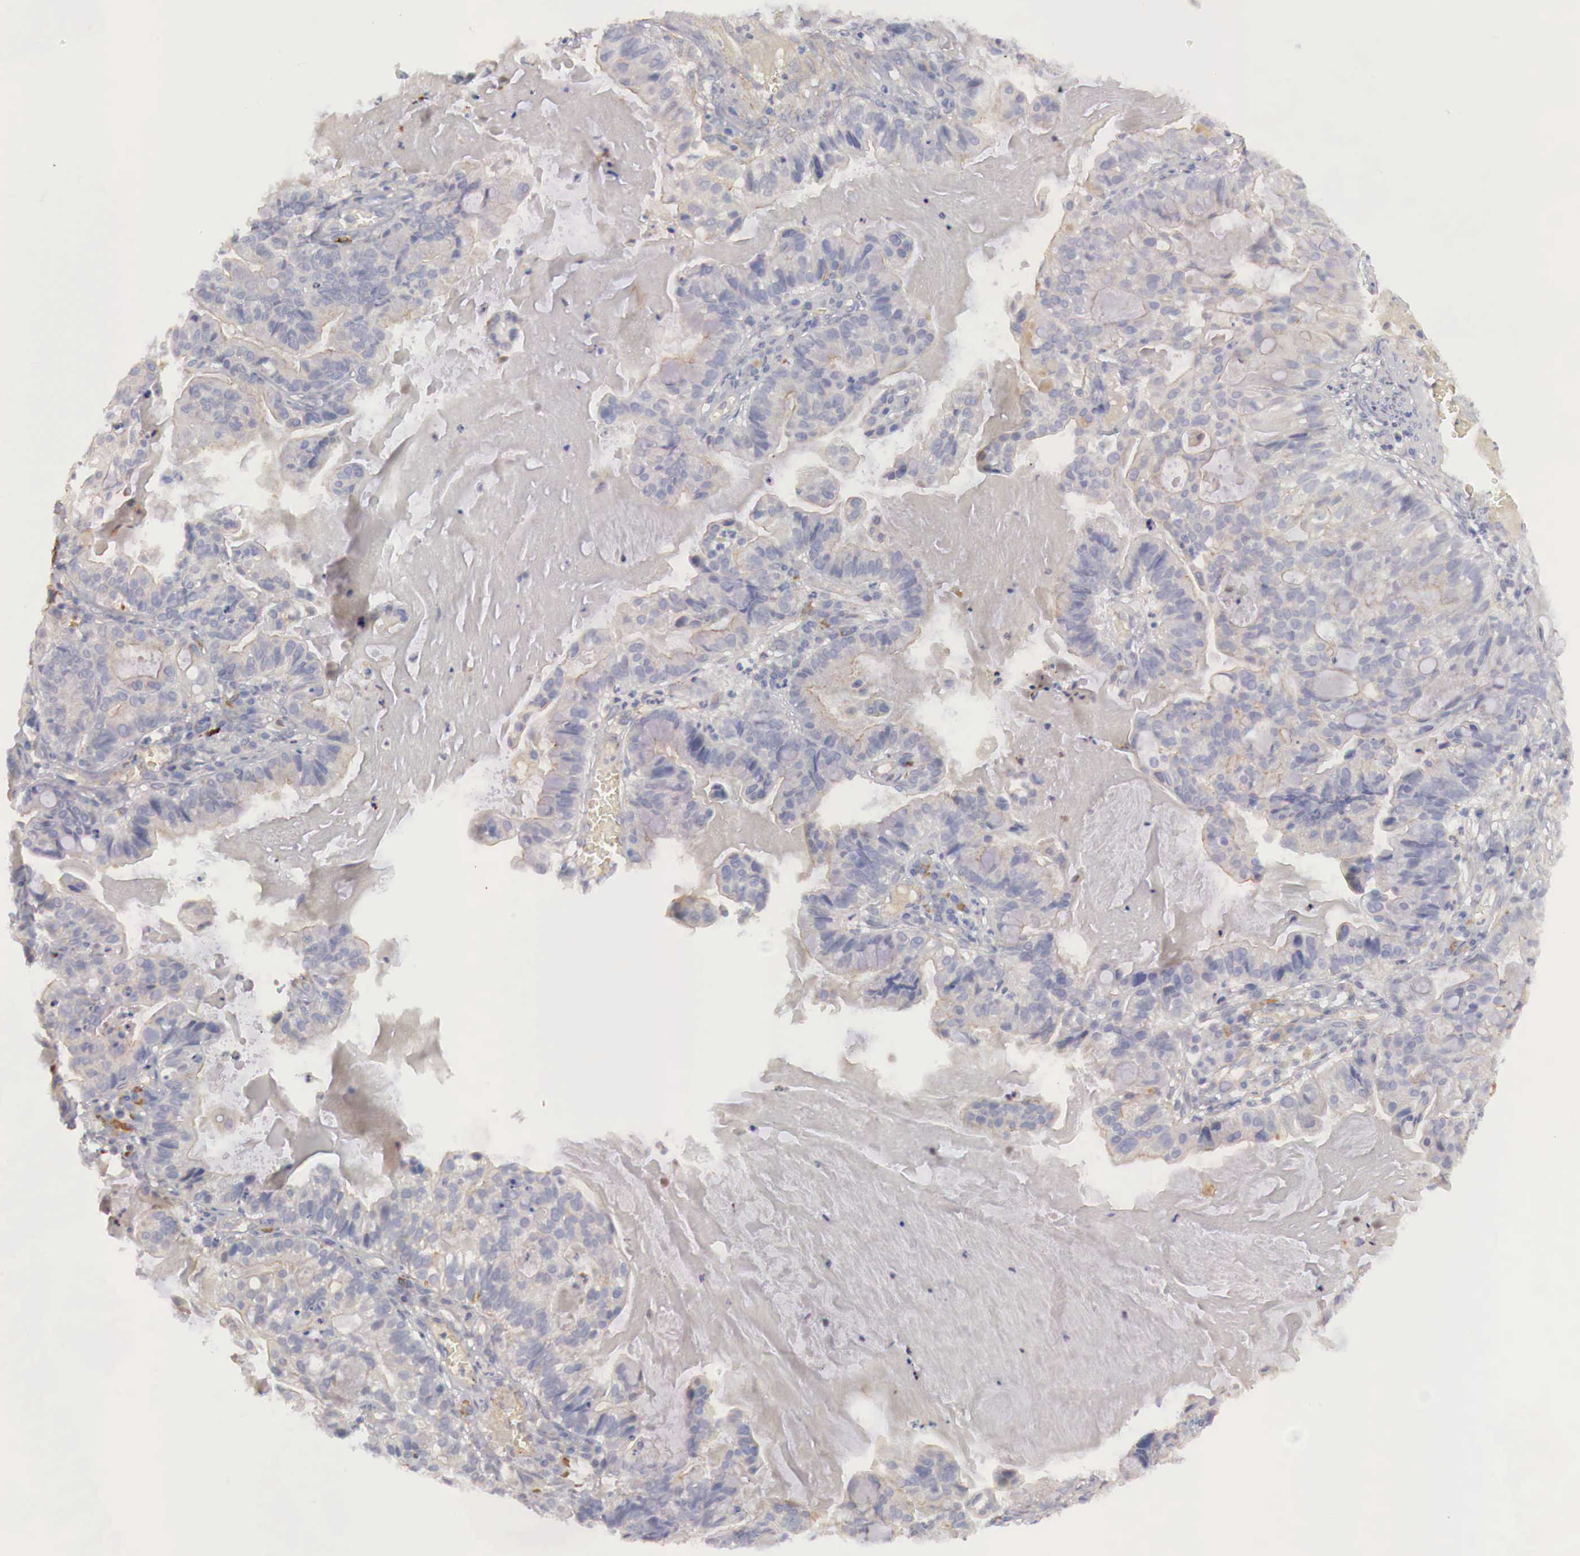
{"staining": {"intensity": "negative", "quantity": "none", "location": "none"}, "tissue": "cervical cancer", "cell_type": "Tumor cells", "image_type": "cancer", "snomed": [{"axis": "morphology", "description": "Adenocarcinoma, NOS"}, {"axis": "topography", "description": "Cervix"}], "caption": "Cervical cancer was stained to show a protein in brown. There is no significant staining in tumor cells.", "gene": "KLHDC7B", "patient": {"sex": "female", "age": 41}}